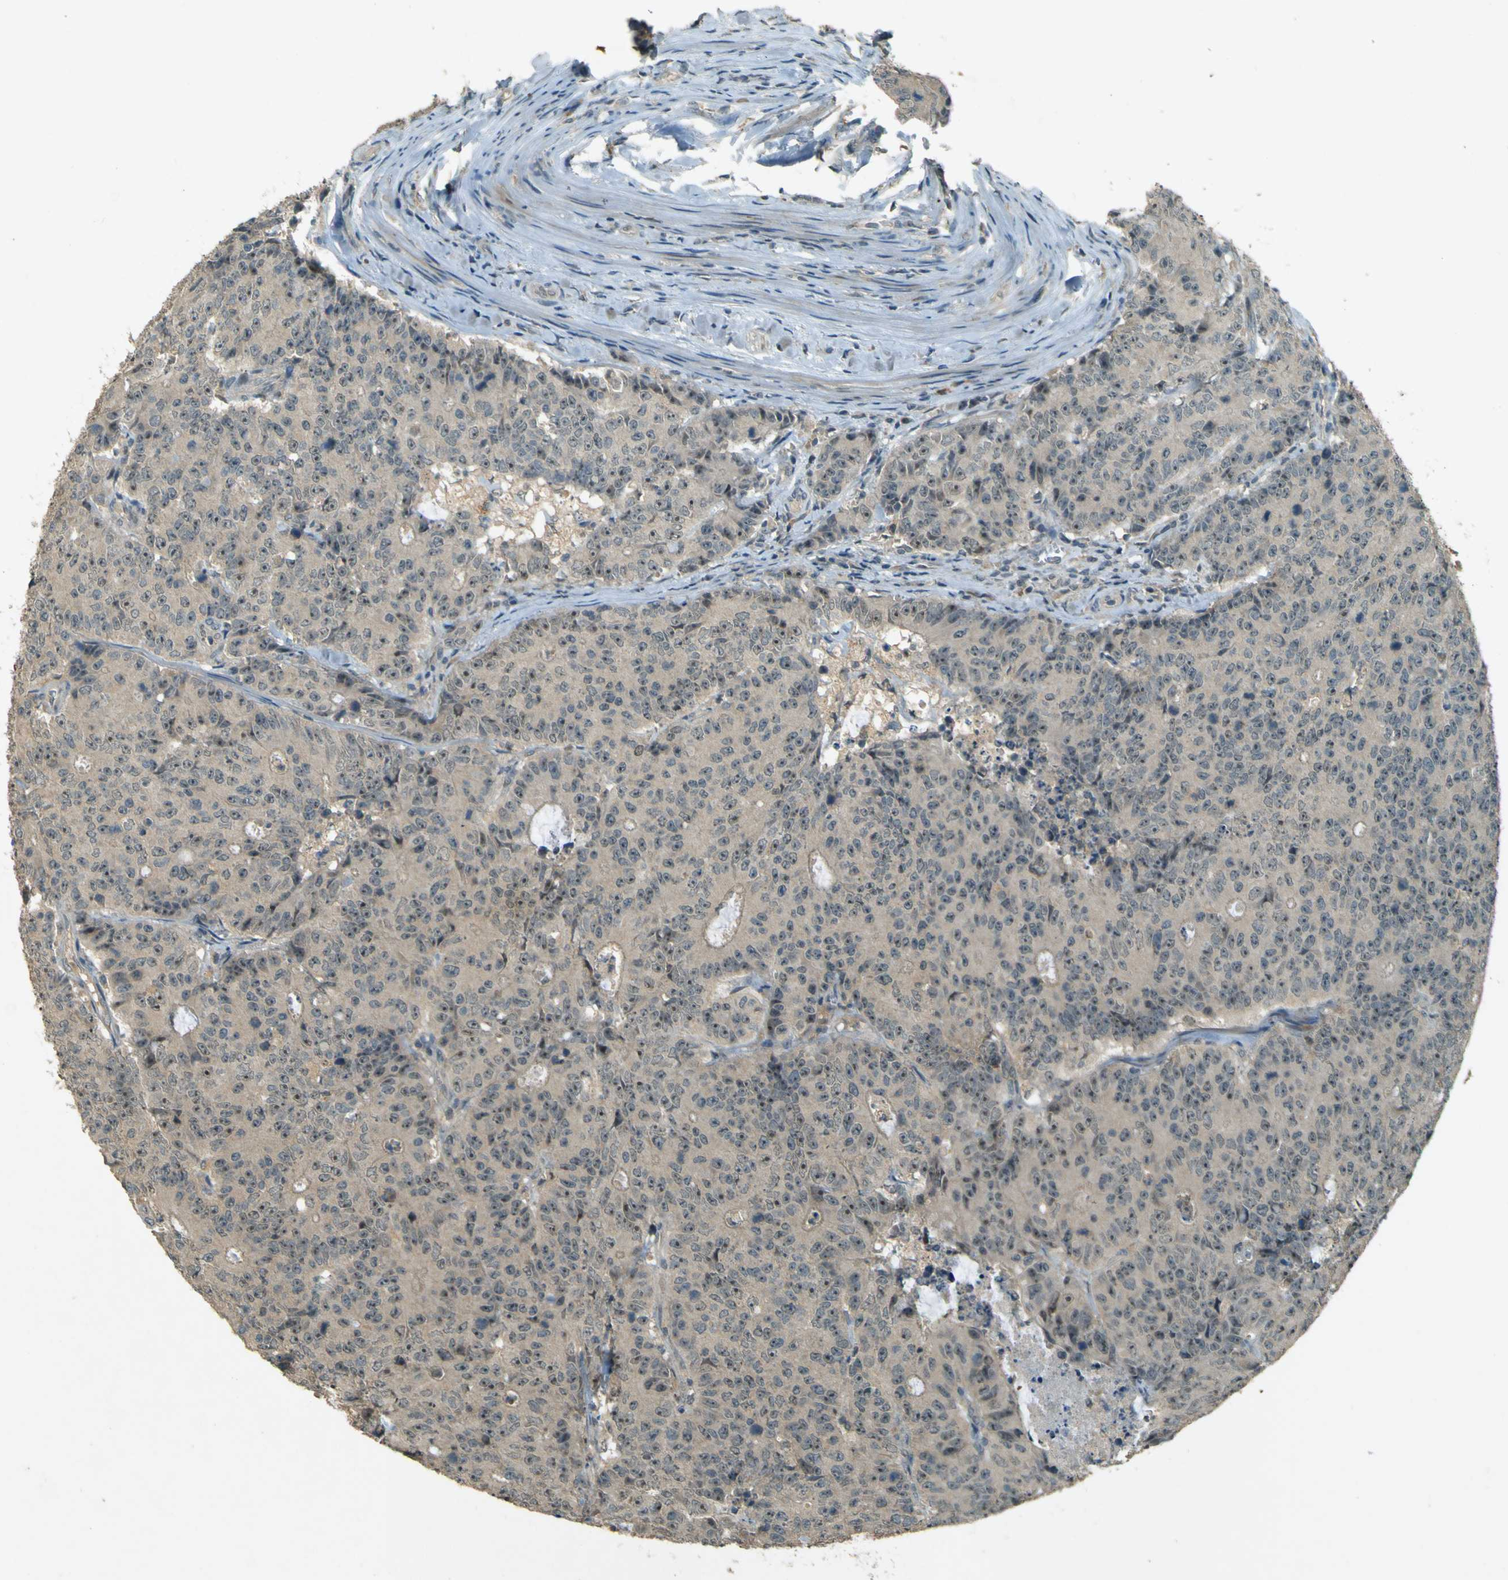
{"staining": {"intensity": "negative", "quantity": "none", "location": "none"}, "tissue": "colorectal cancer", "cell_type": "Tumor cells", "image_type": "cancer", "snomed": [{"axis": "morphology", "description": "Adenocarcinoma, NOS"}, {"axis": "topography", "description": "Colon"}], "caption": "There is no significant expression in tumor cells of colorectal adenocarcinoma. (DAB (3,3'-diaminobenzidine) IHC with hematoxylin counter stain).", "gene": "MPDZ", "patient": {"sex": "female", "age": 86}}